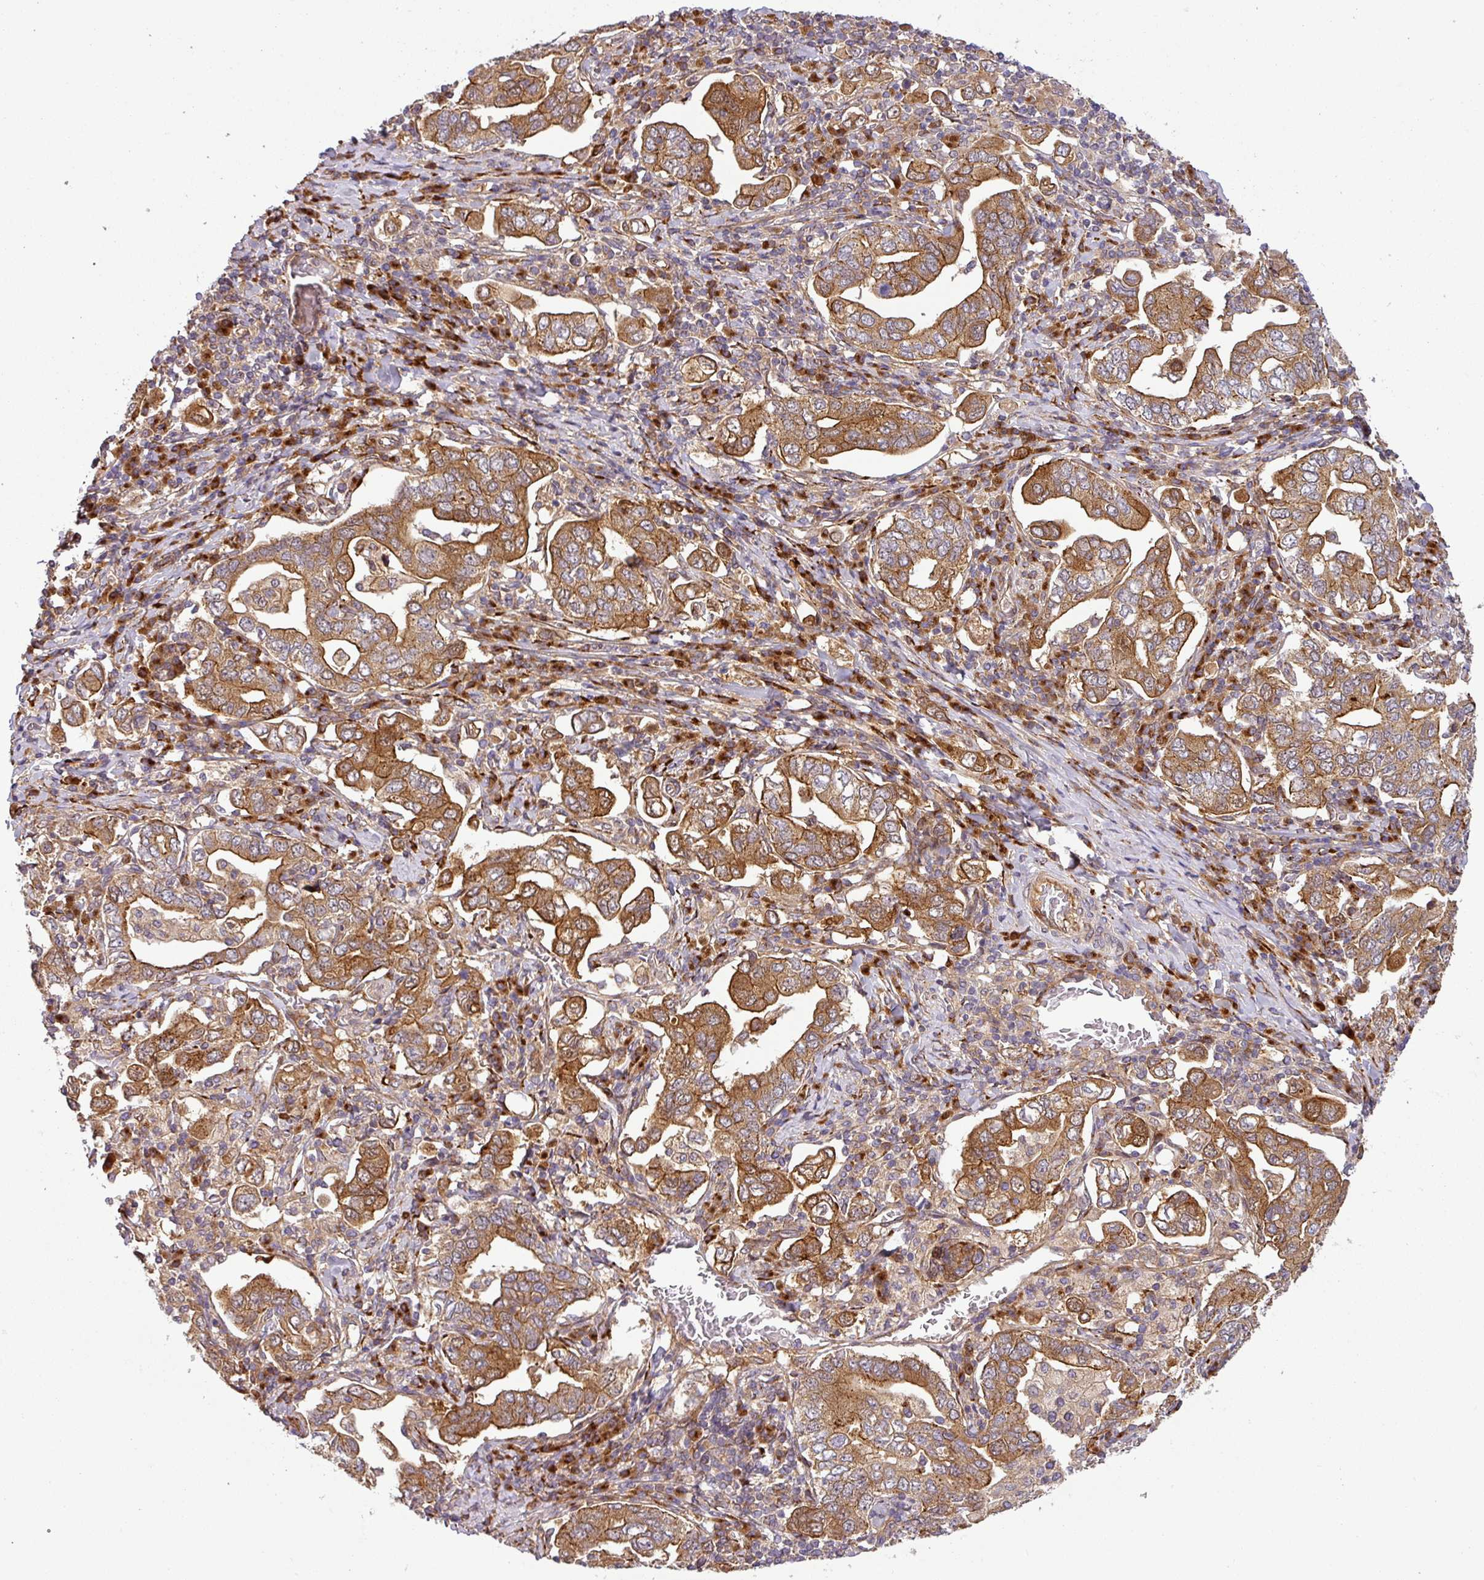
{"staining": {"intensity": "strong", "quantity": ">75%", "location": "cytoplasmic/membranous"}, "tissue": "stomach cancer", "cell_type": "Tumor cells", "image_type": "cancer", "snomed": [{"axis": "morphology", "description": "Adenocarcinoma, NOS"}, {"axis": "topography", "description": "Stomach, upper"}, {"axis": "topography", "description": "Stomach"}], "caption": "A brown stain labels strong cytoplasmic/membranous staining of a protein in stomach adenocarcinoma tumor cells.", "gene": "ART1", "patient": {"sex": "male", "age": 62}}